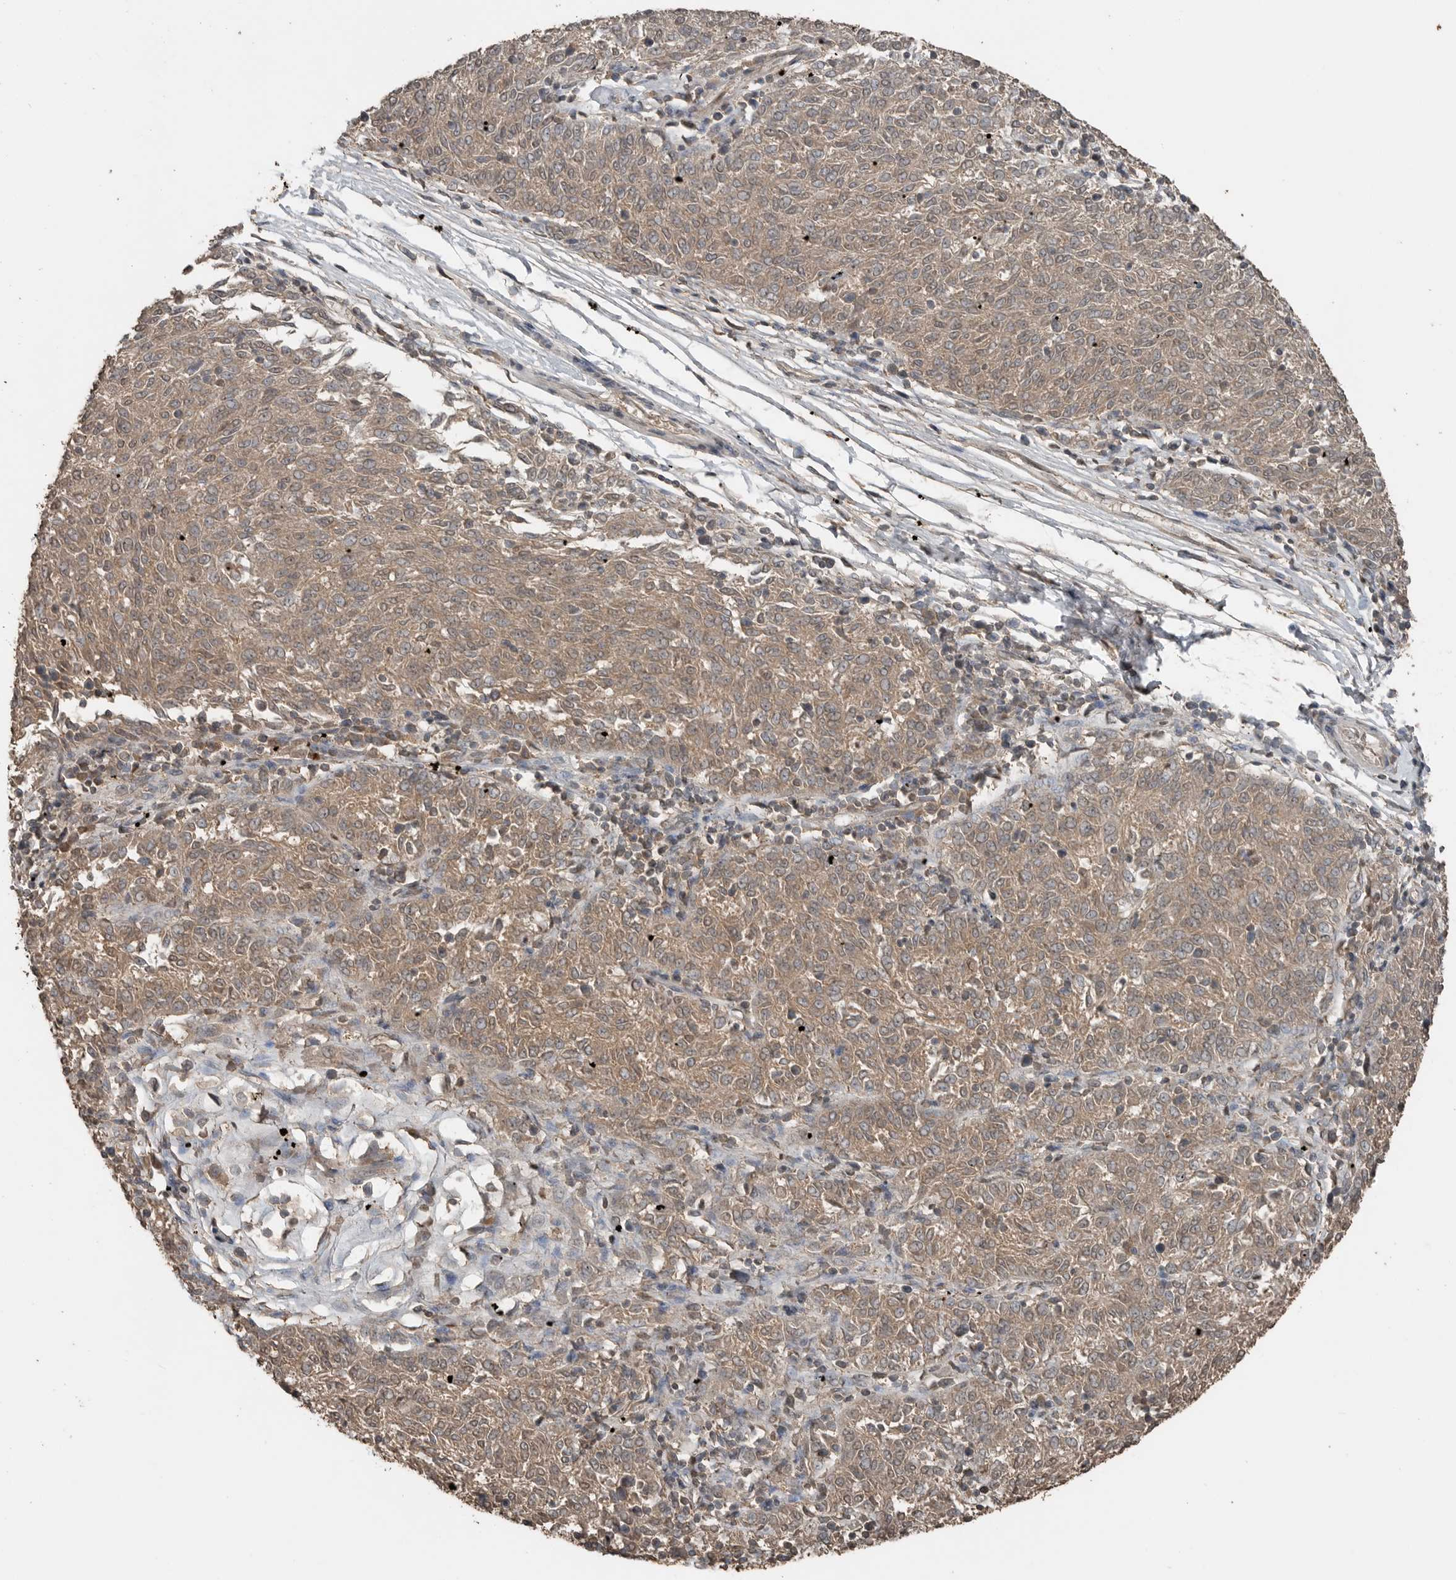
{"staining": {"intensity": "weak", "quantity": ">75%", "location": "cytoplasmic/membranous"}, "tissue": "melanoma", "cell_type": "Tumor cells", "image_type": "cancer", "snomed": [{"axis": "morphology", "description": "Malignant melanoma, NOS"}, {"axis": "topography", "description": "Skin"}], "caption": "Immunohistochemistry micrograph of human malignant melanoma stained for a protein (brown), which displays low levels of weak cytoplasmic/membranous positivity in about >75% of tumor cells.", "gene": "BLZF1", "patient": {"sex": "female", "age": 72}}